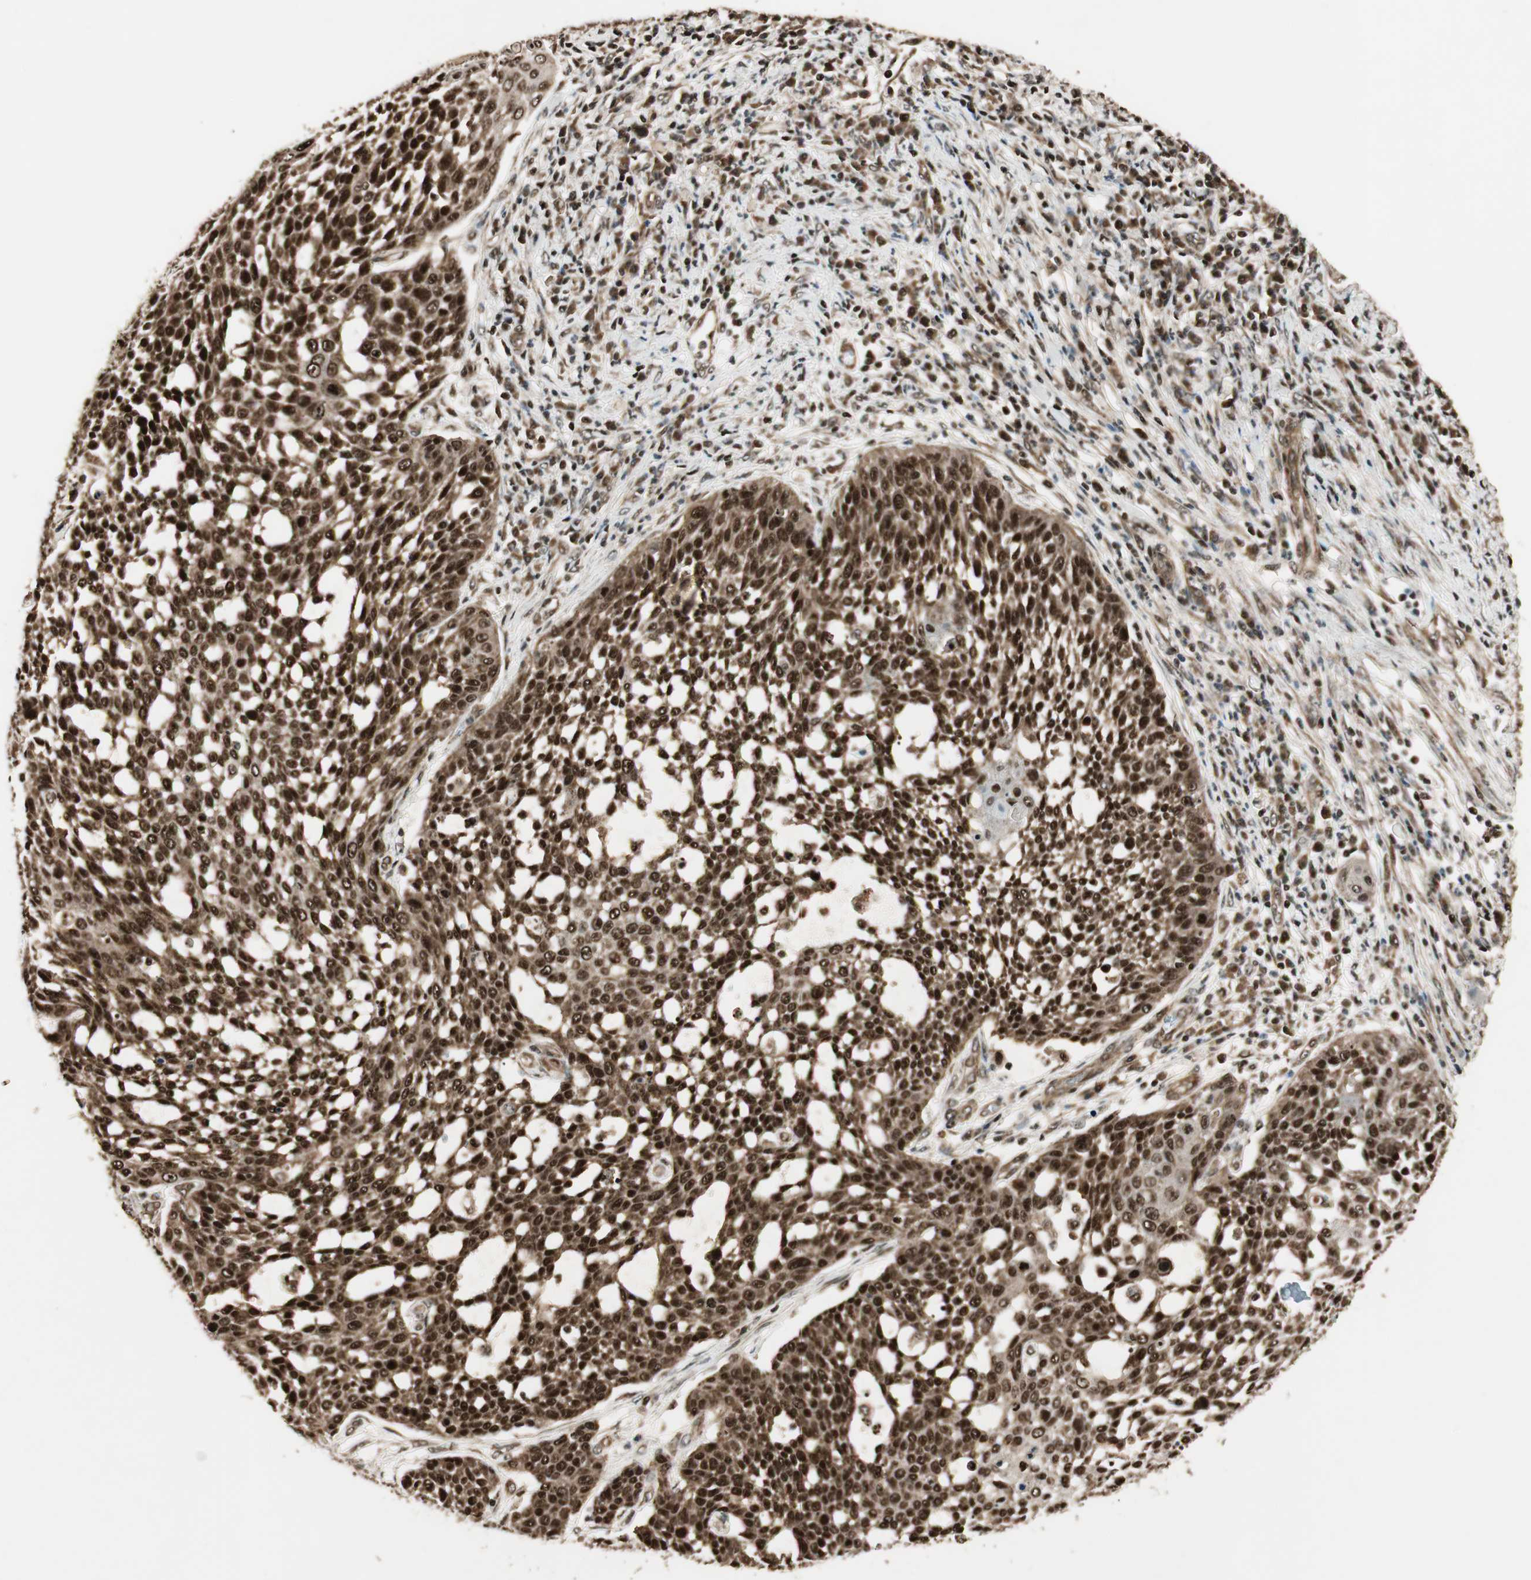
{"staining": {"intensity": "strong", "quantity": ">75%", "location": "cytoplasmic/membranous,nuclear"}, "tissue": "cervical cancer", "cell_type": "Tumor cells", "image_type": "cancer", "snomed": [{"axis": "morphology", "description": "Squamous cell carcinoma, NOS"}, {"axis": "topography", "description": "Cervix"}], "caption": "This image displays cervical squamous cell carcinoma stained with immunohistochemistry to label a protein in brown. The cytoplasmic/membranous and nuclear of tumor cells show strong positivity for the protein. Nuclei are counter-stained blue.", "gene": "RPA3", "patient": {"sex": "female", "age": 34}}